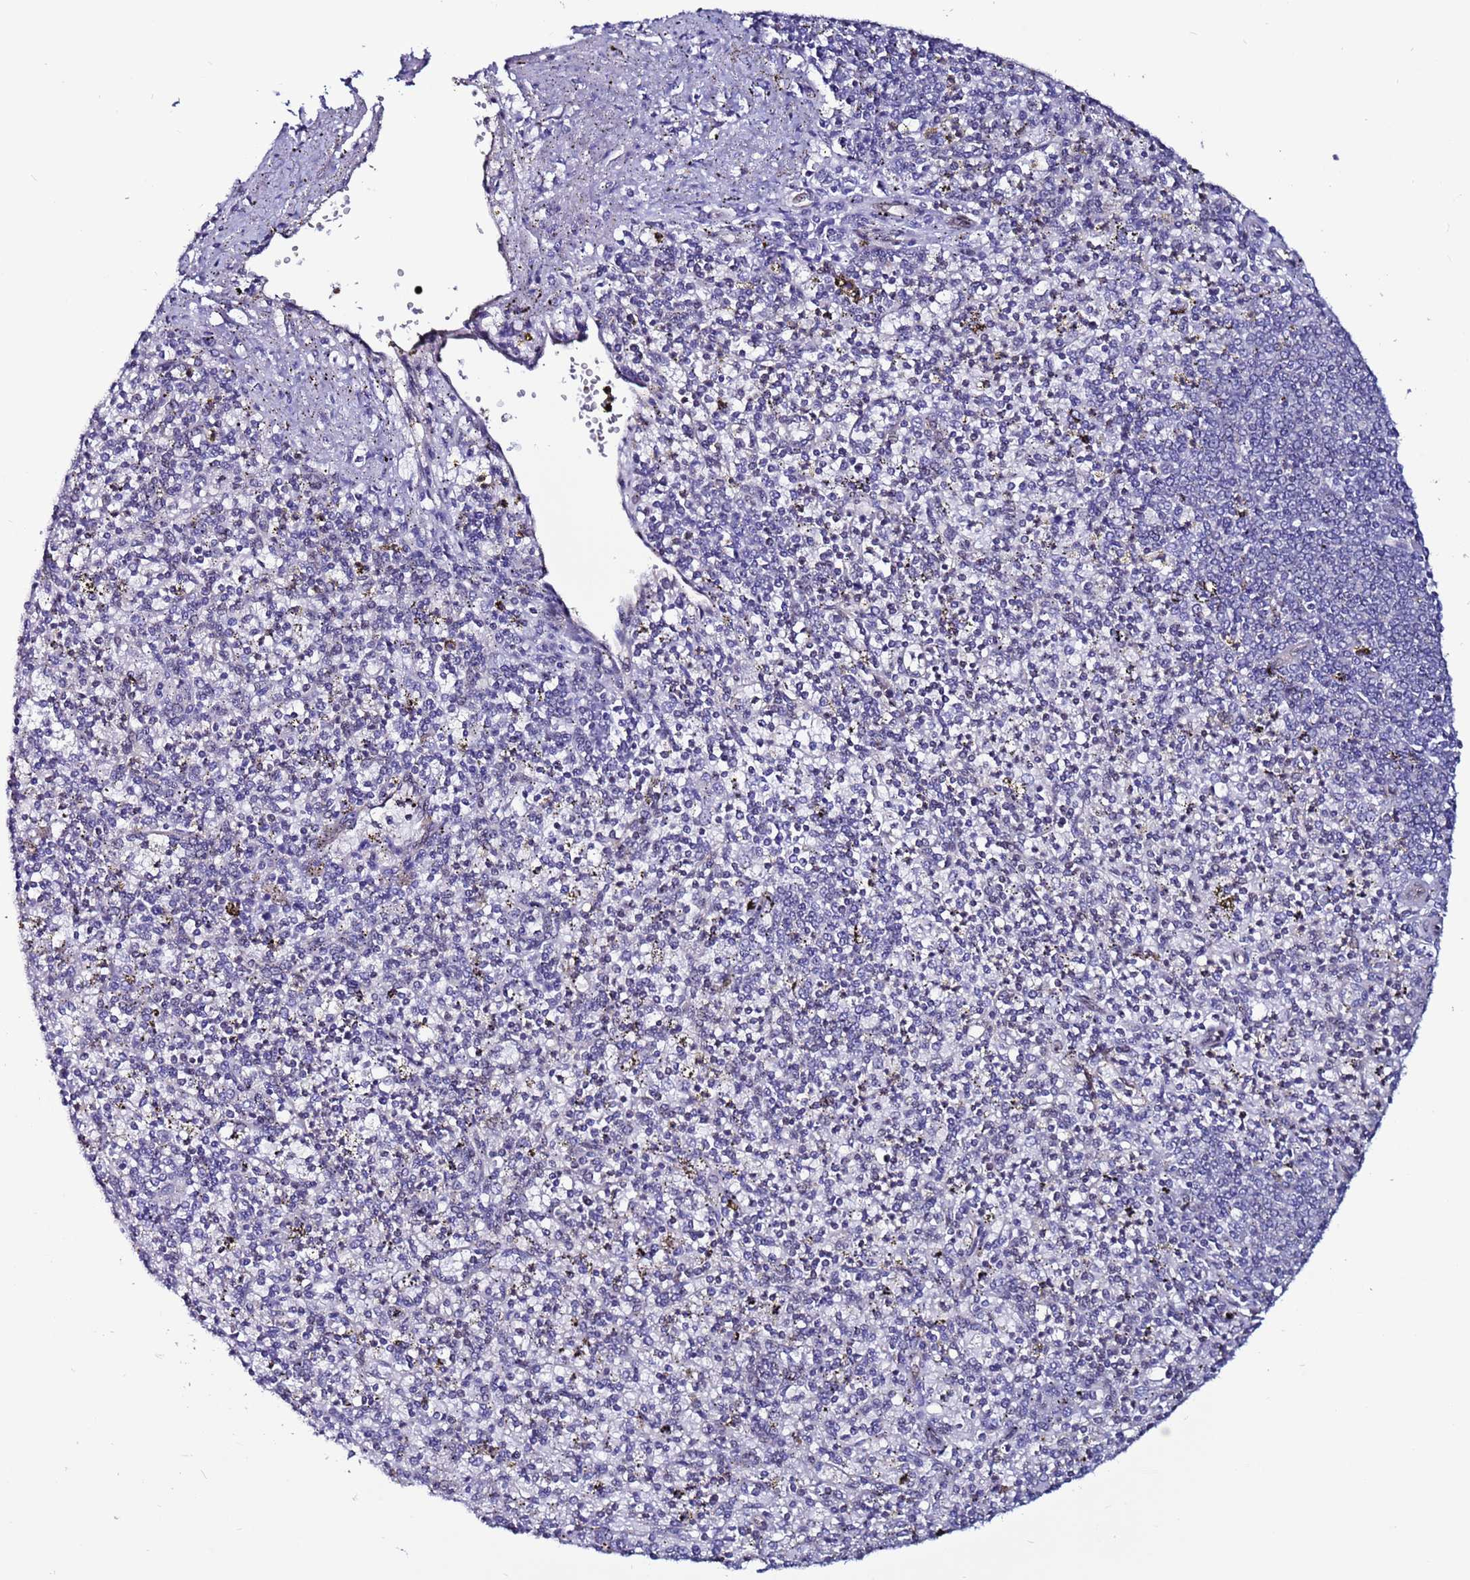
{"staining": {"intensity": "negative", "quantity": "none", "location": "none"}, "tissue": "spleen", "cell_type": "Cells in red pulp", "image_type": "normal", "snomed": [{"axis": "morphology", "description": "Normal tissue, NOS"}, {"axis": "topography", "description": "Spleen"}], "caption": "IHC of unremarkable human spleen displays no staining in cells in red pulp. (DAB immunohistochemistry (IHC) visualized using brightfield microscopy, high magnification).", "gene": "TRIM37", "patient": {"sex": "male", "age": 72}}